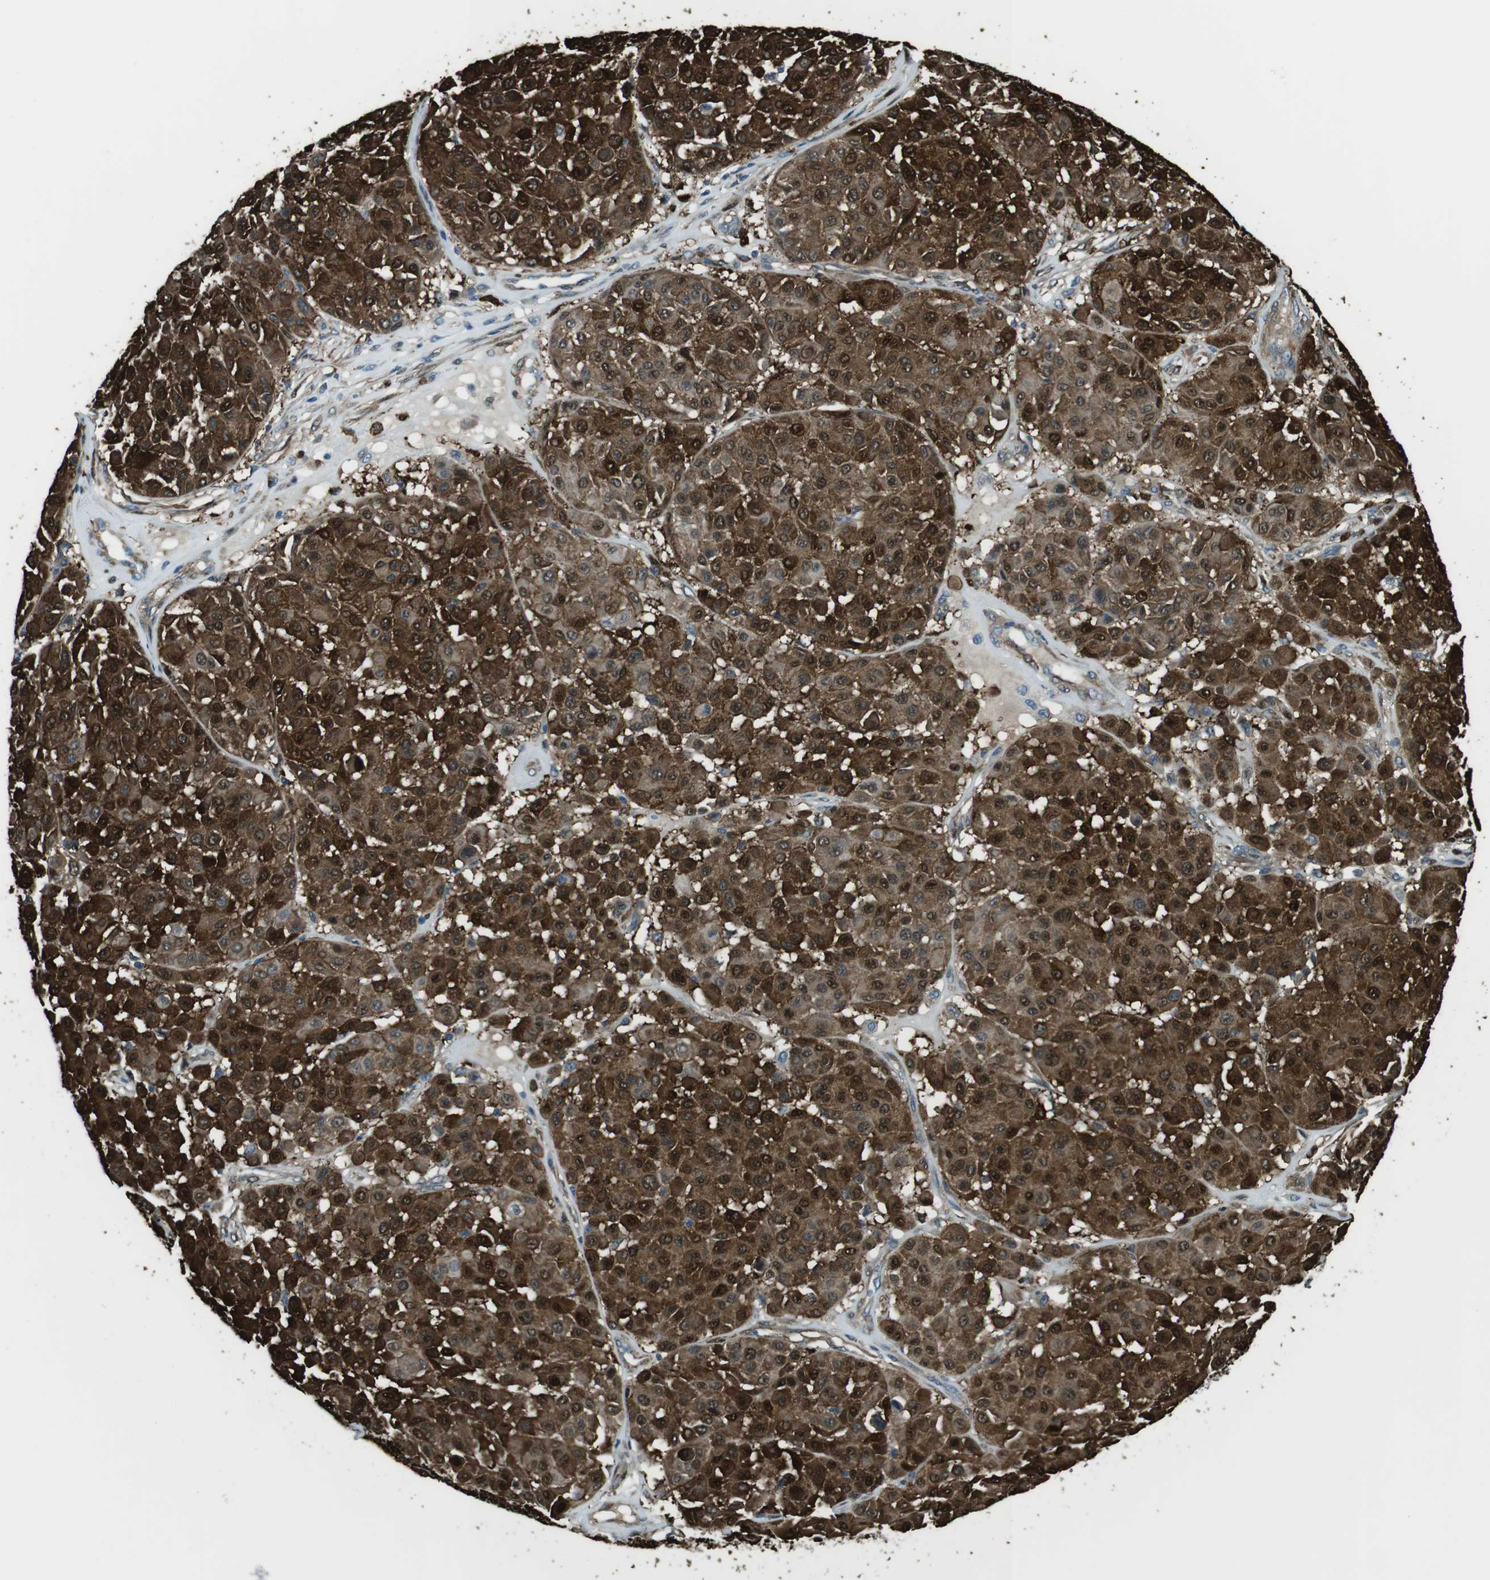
{"staining": {"intensity": "strong", "quantity": ">75%", "location": "cytoplasmic/membranous,nuclear"}, "tissue": "melanoma", "cell_type": "Tumor cells", "image_type": "cancer", "snomed": [{"axis": "morphology", "description": "Malignant melanoma, Metastatic site"}, {"axis": "topography", "description": "Soft tissue"}], "caption": "This is a photomicrograph of IHC staining of melanoma, which shows strong positivity in the cytoplasmic/membranous and nuclear of tumor cells.", "gene": "SFT2D1", "patient": {"sex": "male", "age": 41}}